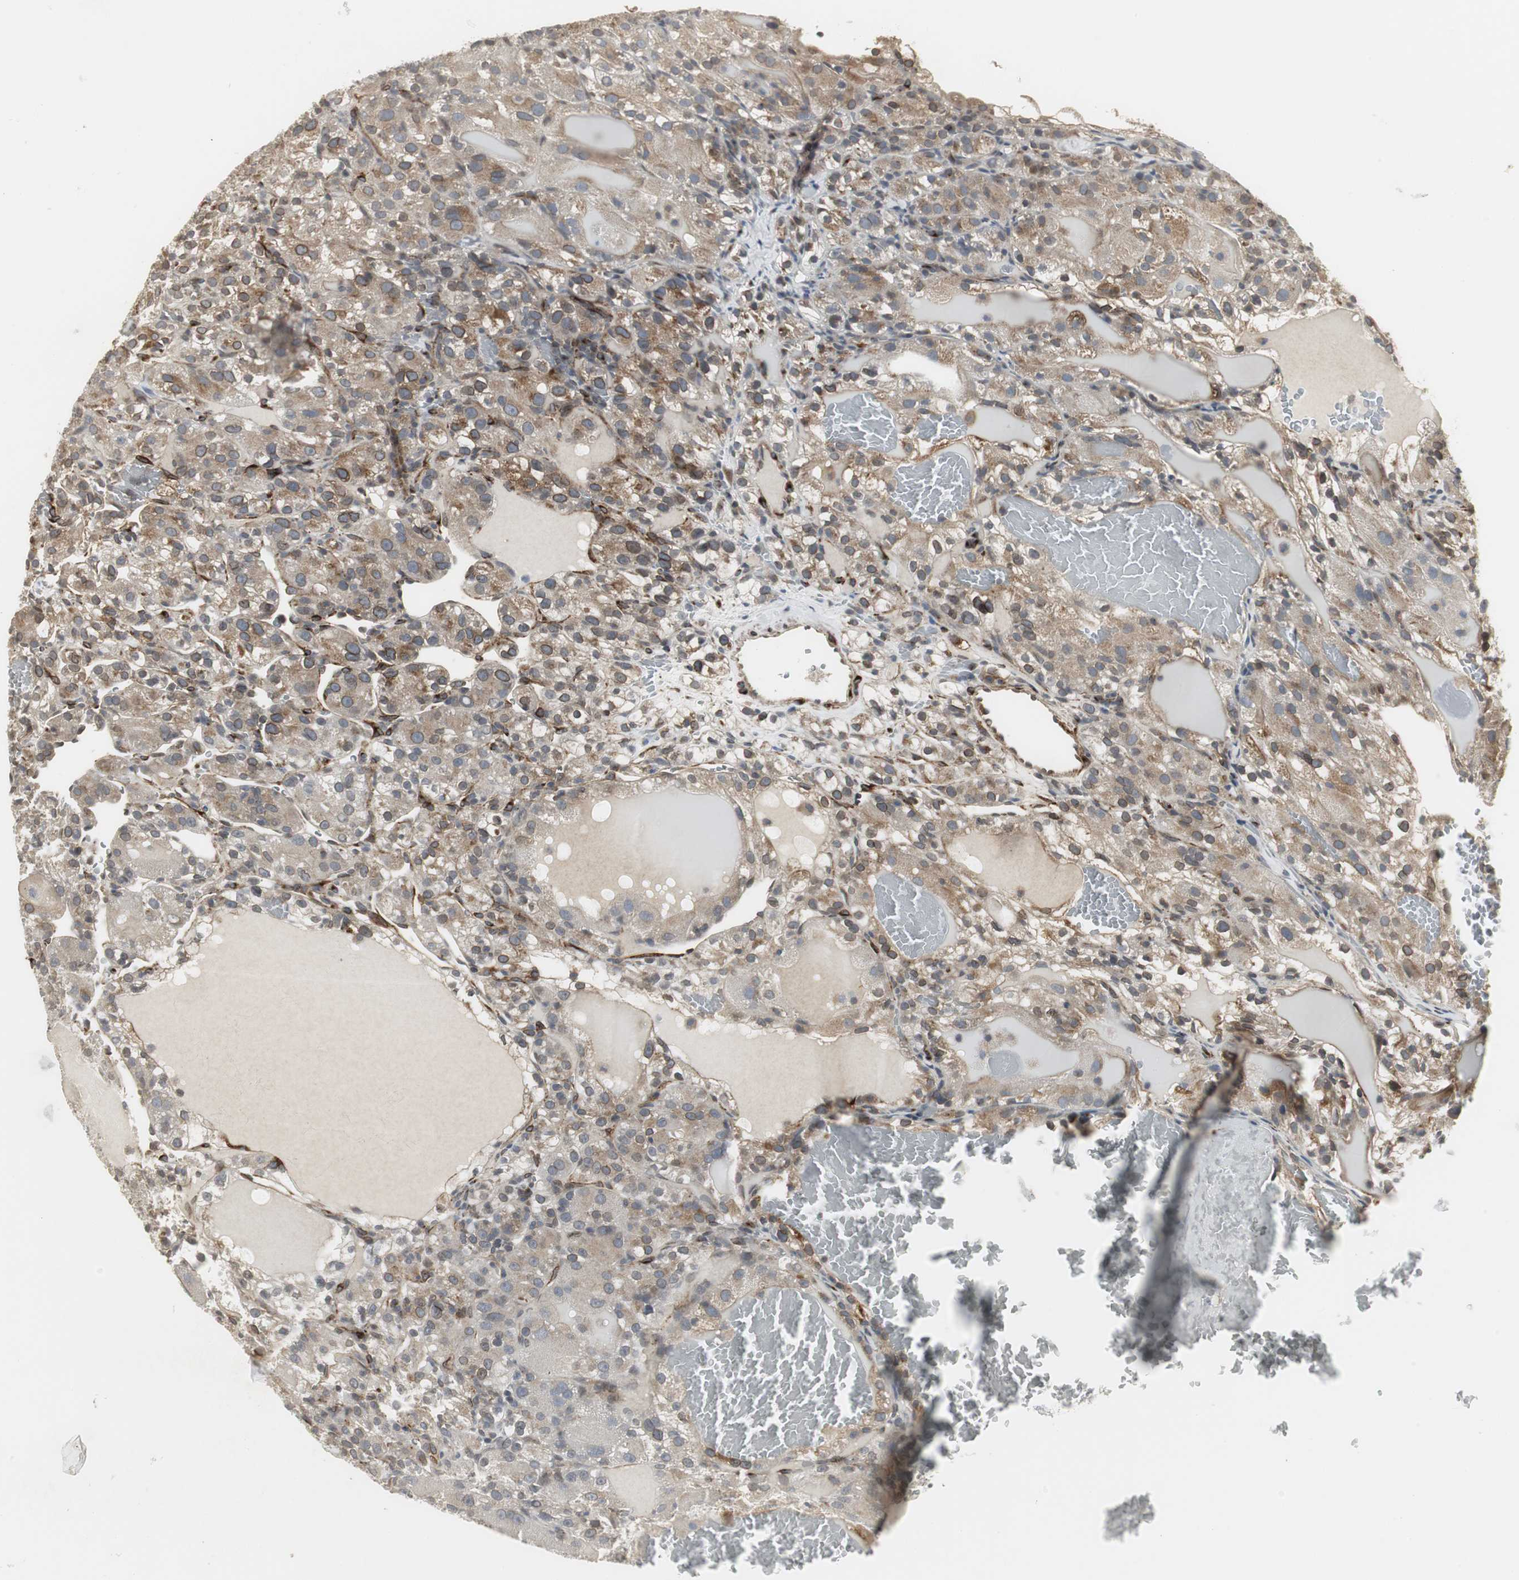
{"staining": {"intensity": "moderate", "quantity": ">75%", "location": "cytoplasmic/membranous"}, "tissue": "renal cancer", "cell_type": "Tumor cells", "image_type": "cancer", "snomed": [{"axis": "morphology", "description": "Normal tissue, NOS"}, {"axis": "morphology", "description": "Adenocarcinoma, NOS"}, {"axis": "topography", "description": "Kidney"}], "caption": "An image of renal cancer (adenocarcinoma) stained for a protein shows moderate cytoplasmic/membranous brown staining in tumor cells. The staining was performed using DAB (3,3'-diaminobenzidine), with brown indicating positive protein expression. Nuclei are stained blue with hematoxylin.", "gene": "SCYL3", "patient": {"sex": "male", "age": 61}}